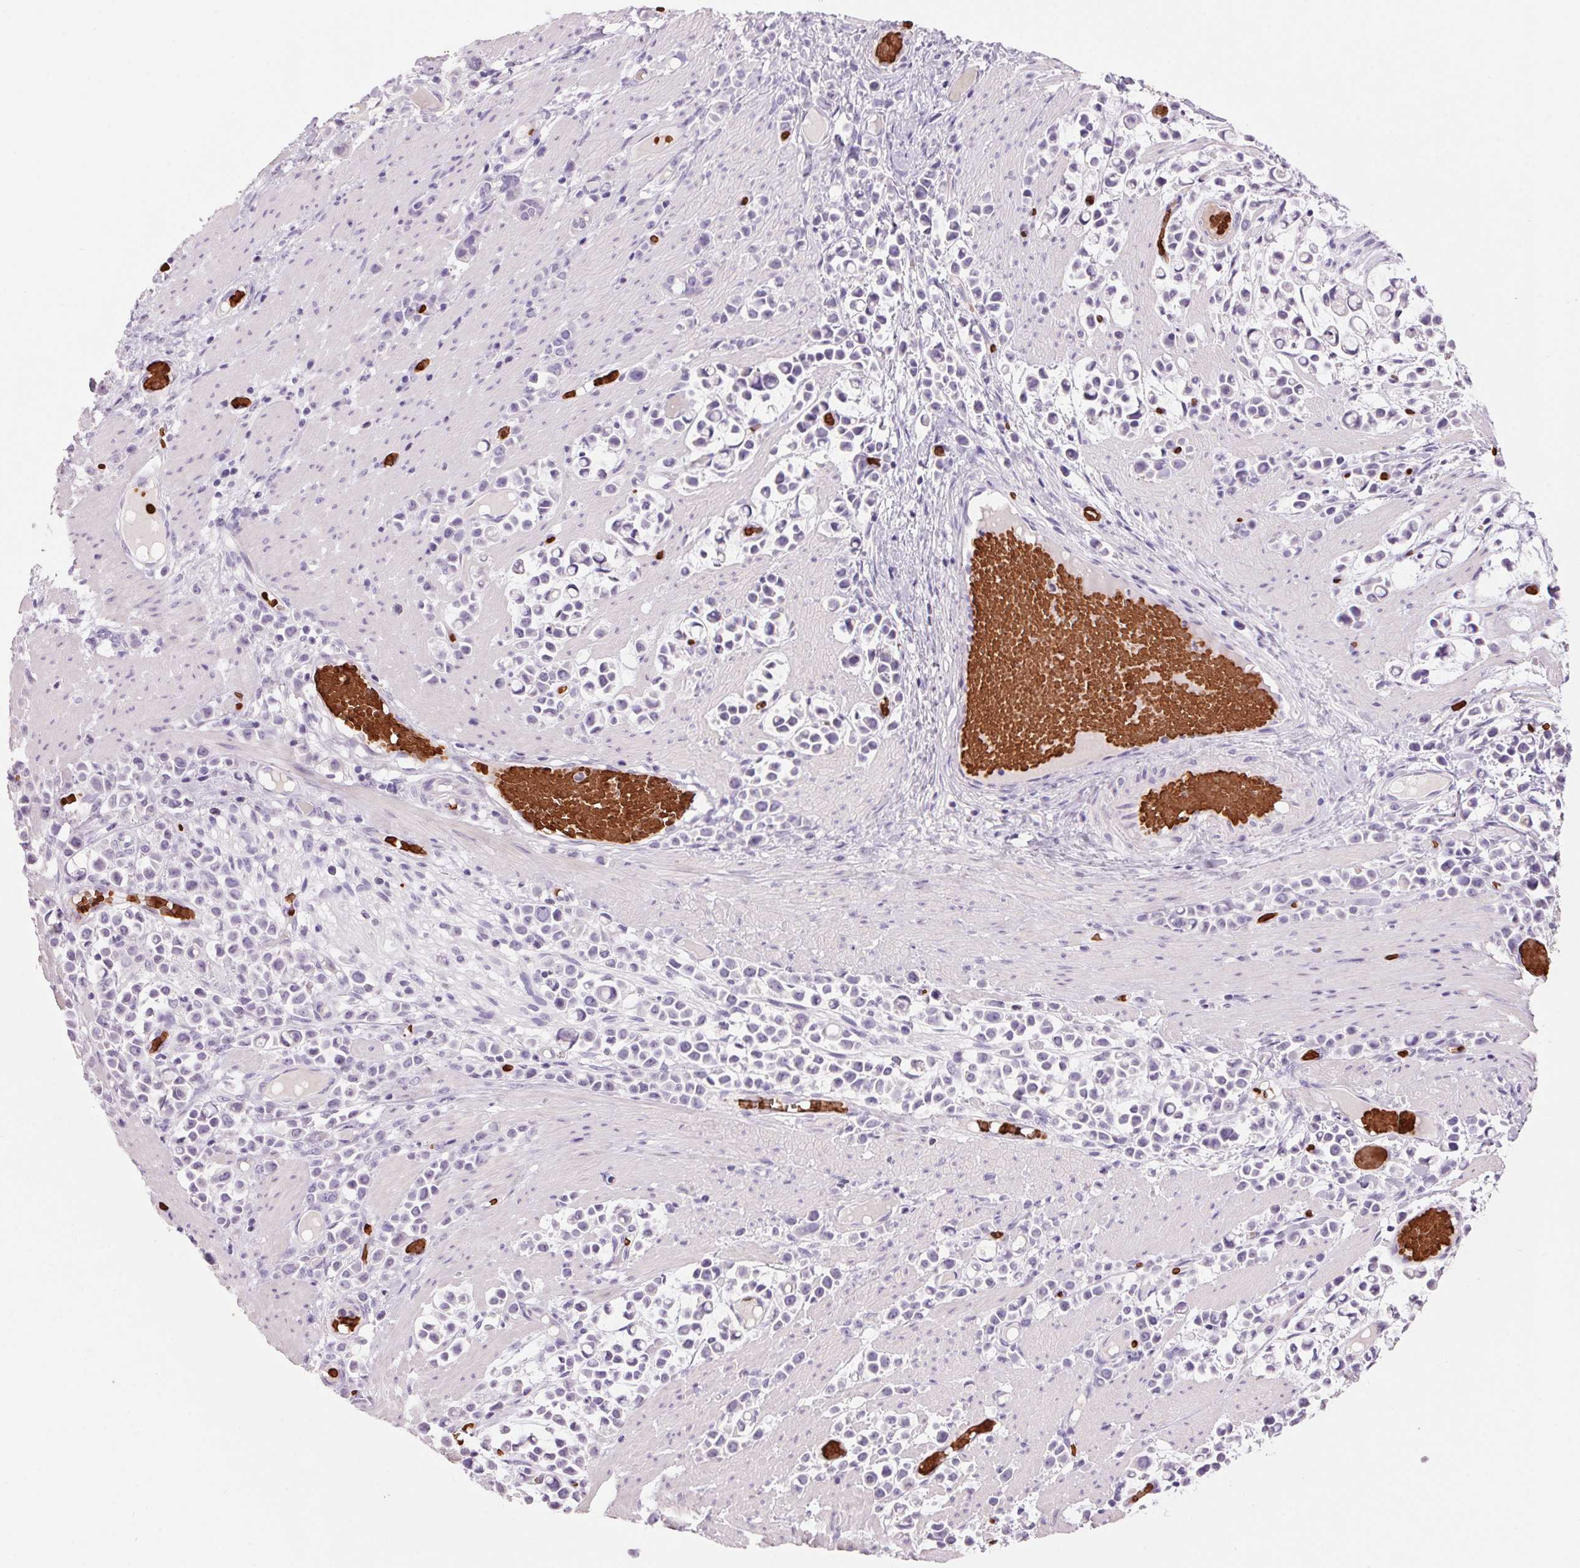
{"staining": {"intensity": "negative", "quantity": "none", "location": "none"}, "tissue": "stomach cancer", "cell_type": "Tumor cells", "image_type": "cancer", "snomed": [{"axis": "morphology", "description": "Adenocarcinoma, NOS"}, {"axis": "topography", "description": "Stomach"}], "caption": "An immunohistochemistry photomicrograph of stomach cancer is shown. There is no staining in tumor cells of stomach cancer. The staining is performed using DAB brown chromogen with nuclei counter-stained in using hematoxylin.", "gene": "HBQ1", "patient": {"sex": "male", "age": 82}}